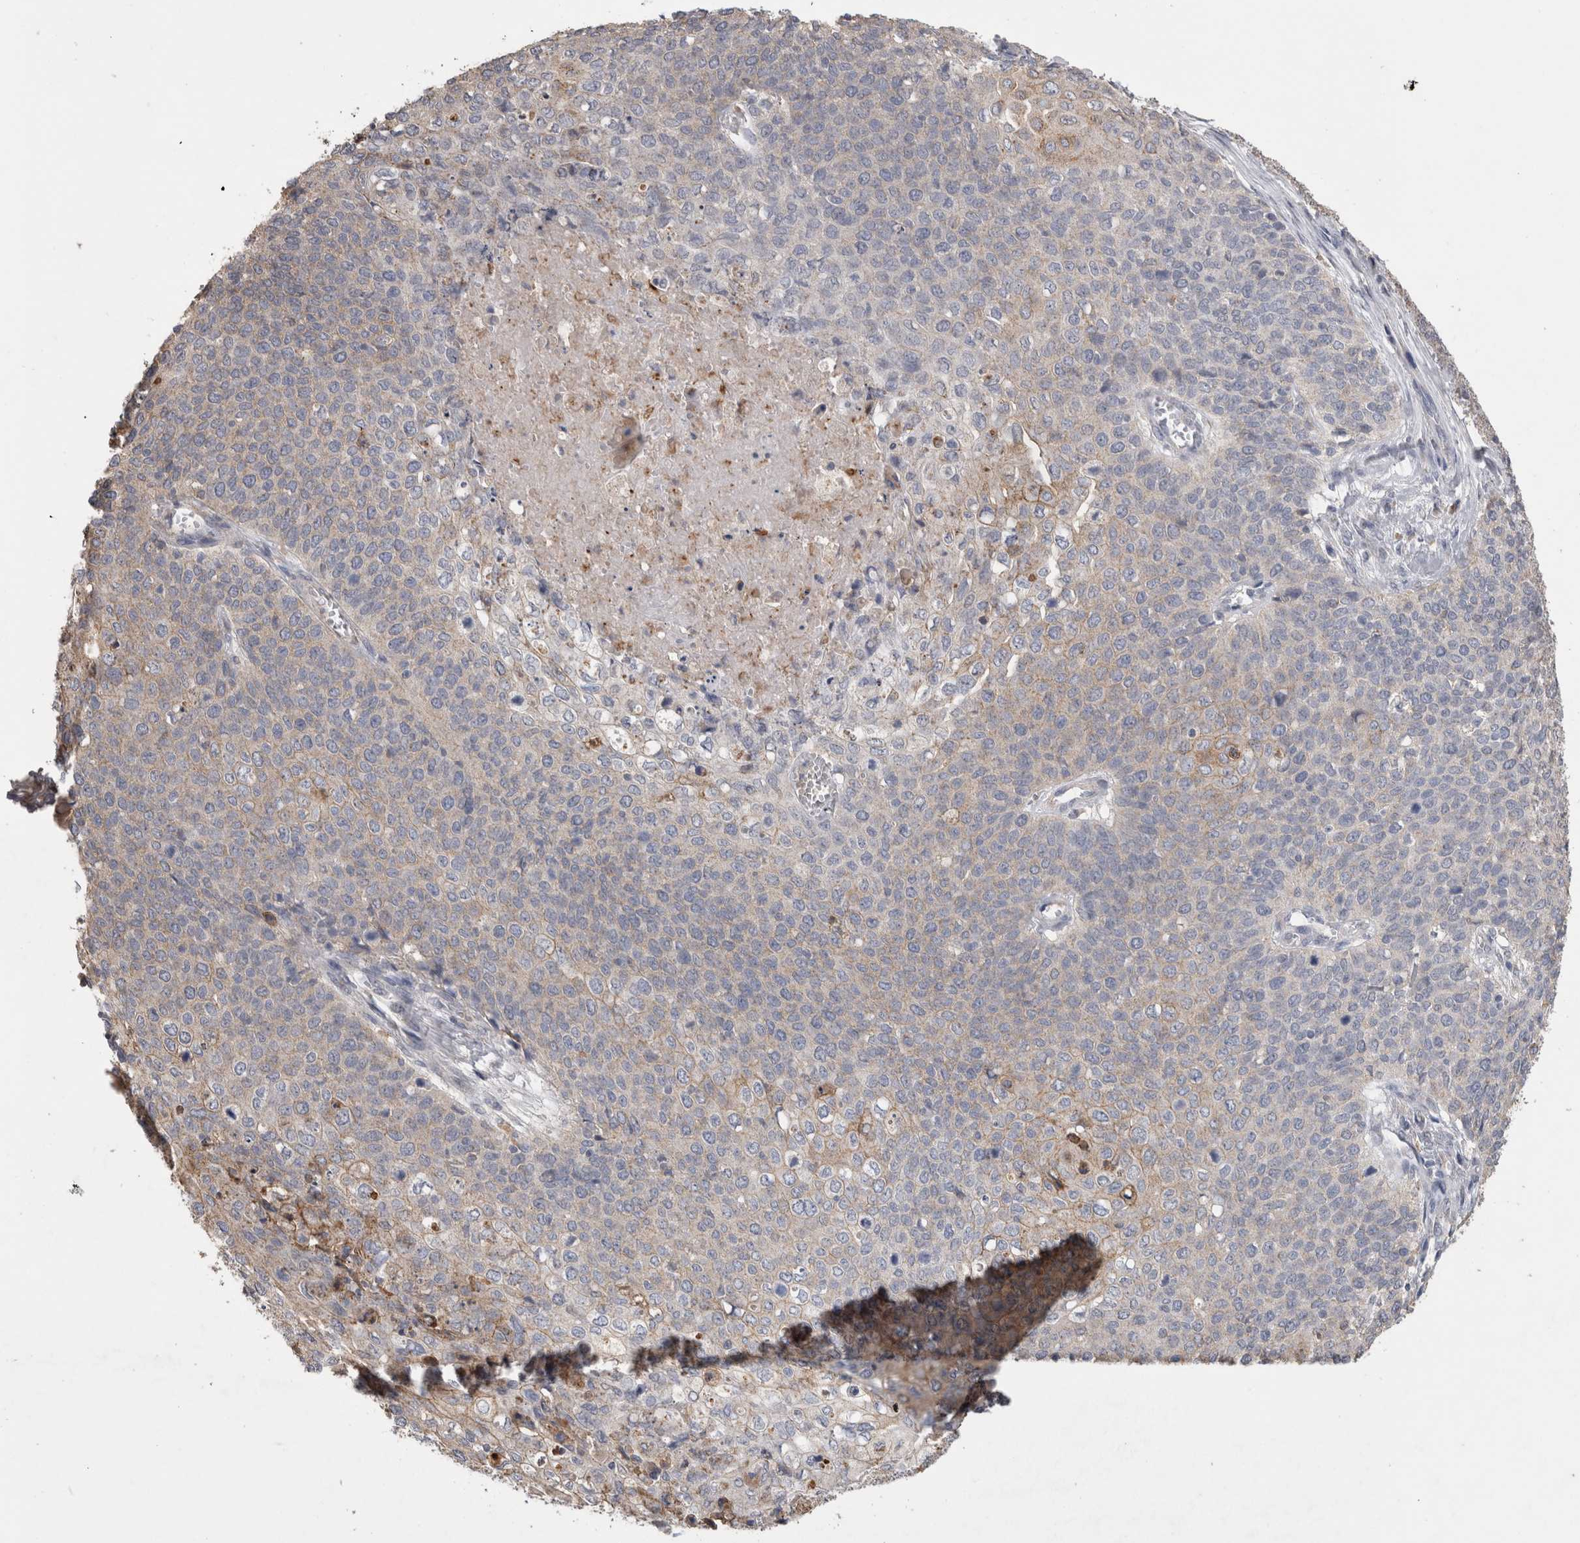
{"staining": {"intensity": "weak", "quantity": "<25%", "location": "cytoplasmic/membranous"}, "tissue": "cervical cancer", "cell_type": "Tumor cells", "image_type": "cancer", "snomed": [{"axis": "morphology", "description": "Squamous cell carcinoma, NOS"}, {"axis": "topography", "description": "Cervix"}], "caption": "This is an IHC photomicrograph of human cervical squamous cell carcinoma. There is no positivity in tumor cells.", "gene": "CNTFR", "patient": {"sex": "female", "age": 39}}